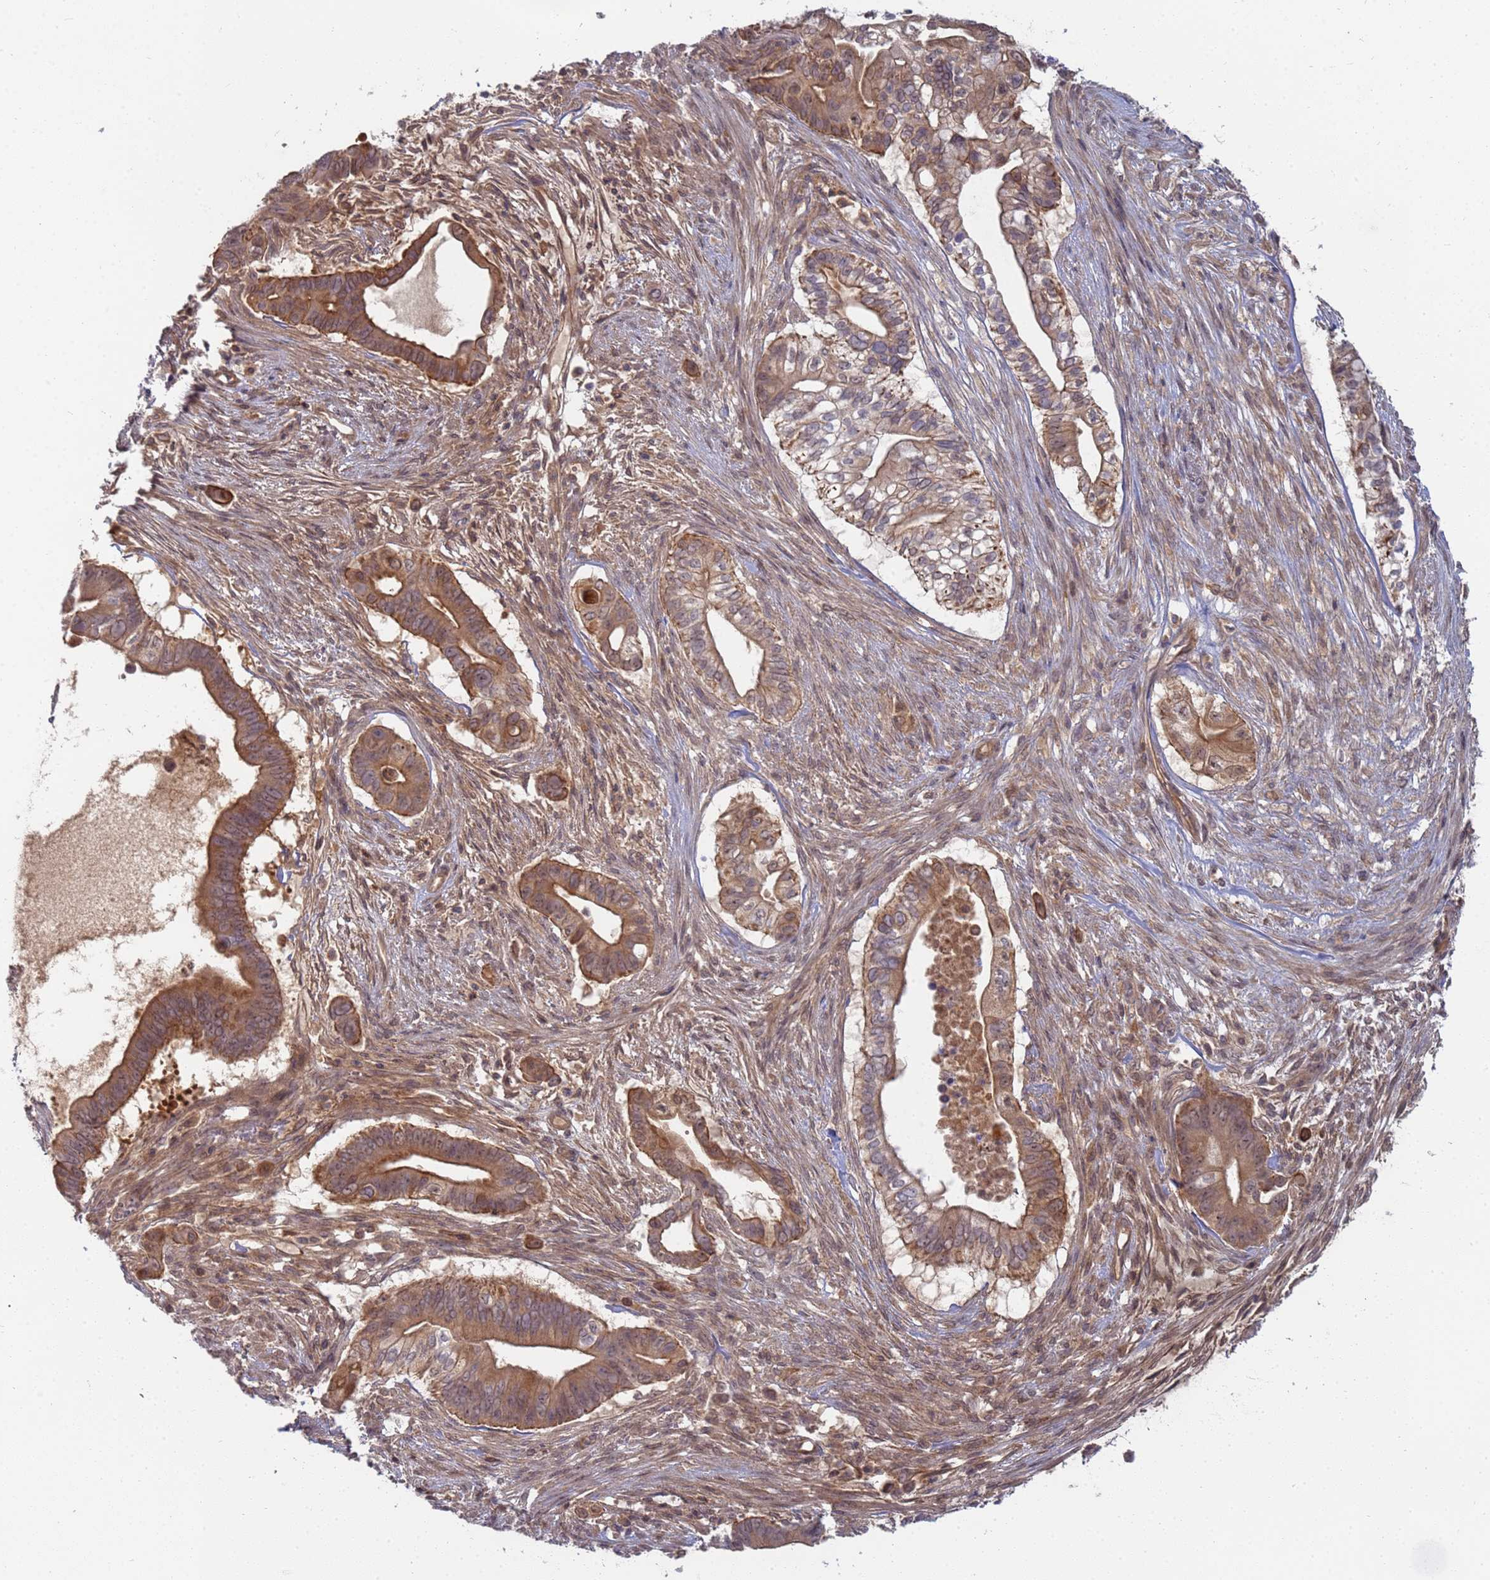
{"staining": {"intensity": "moderate", "quantity": "25%-75%", "location": "cytoplasmic/membranous"}, "tissue": "pancreatic cancer", "cell_type": "Tumor cells", "image_type": "cancer", "snomed": [{"axis": "morphology", "description": "Adenocarcinoma, NOS"}, {"axis": "topography", "description": "Pancreas"}], "caption": "Moderate cytoplasmic/membranous protein positivity is seen in approximately 25%-75% of tumor cells in pancreatic cancer (adenocarcinoma).", "gene": "SHARPIN", "patient": {"sex": "male", "age": 68}}